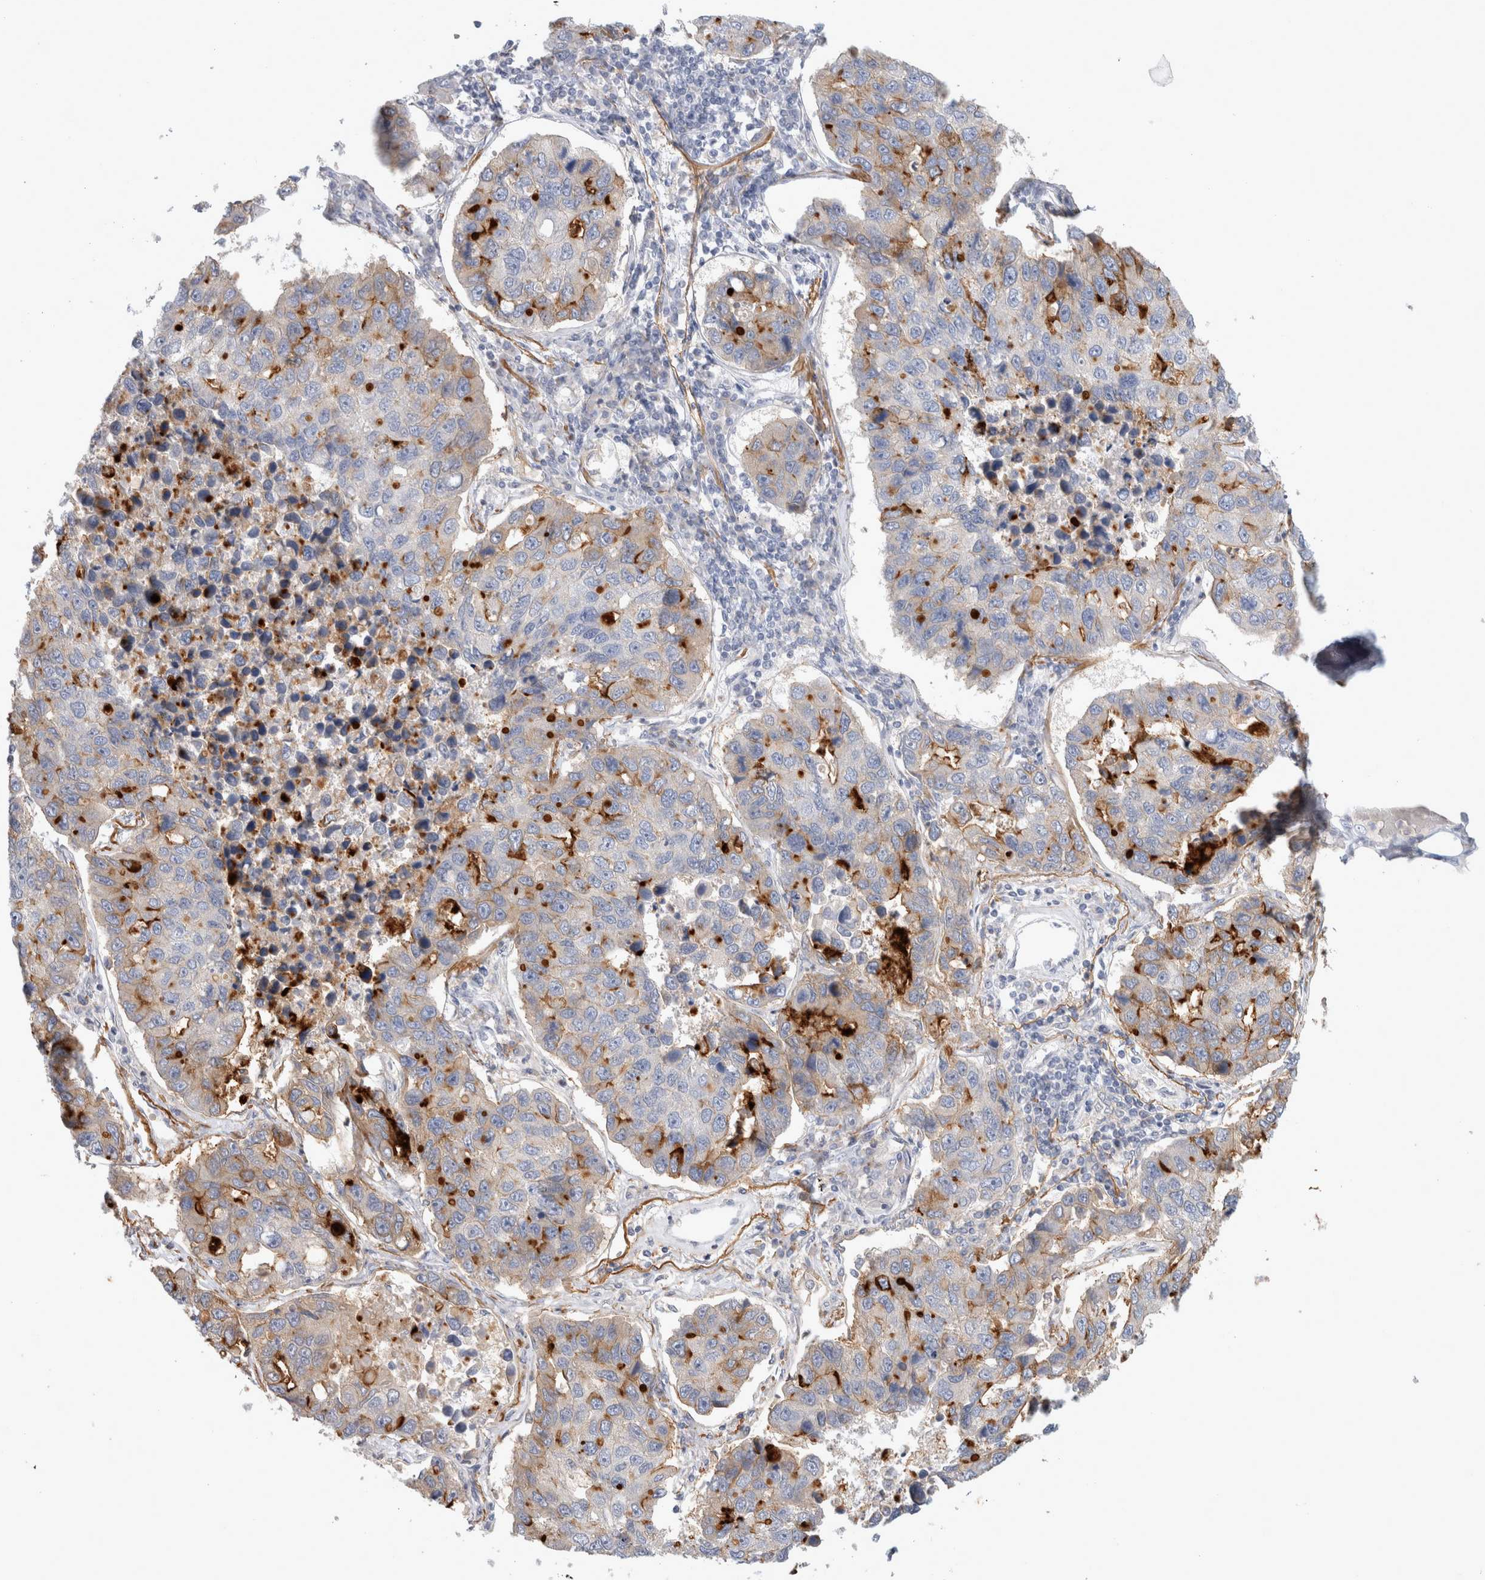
{"staining": {"intensity": "strong", "quantity": "<25%", "location": "cytoplasmic/membranous"}, "tissue": "lung cancer", "cell_type": "Tumor cells", "image_type": "cancer", "snomed": [{"axis": "morphology", "description": "Adenocarcinoma, NOS"}, {"axis": "topography", "description": "Lung"}], "caption": "A micrograph showing strong cytoplasmic/membranous expression in about <25% of tumor cells in lung cancer (adenocarcinoma), as visualized by brown immunohistochemical staining.", "gene": "CD55", "patient": {"sex": "male", "age": 64}}